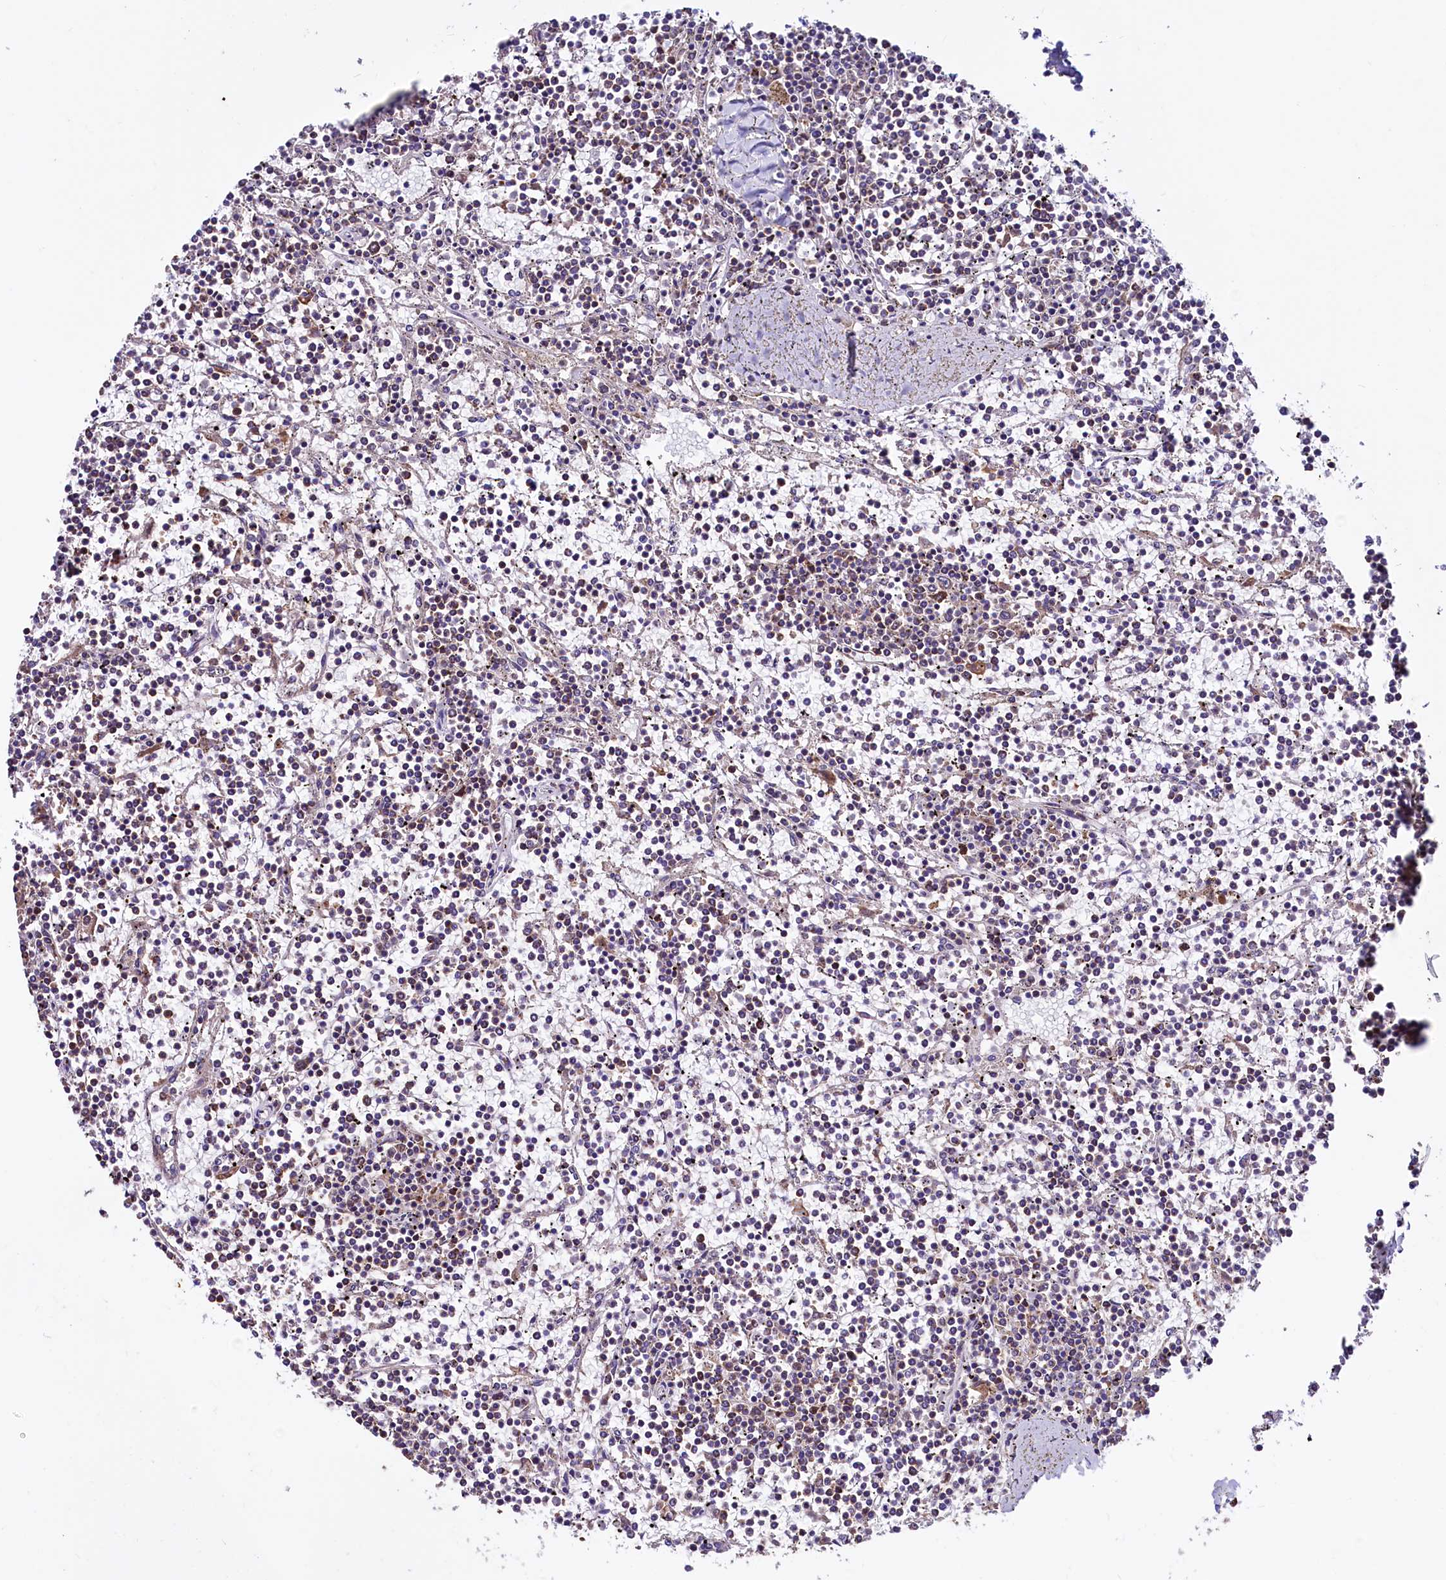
{"staining": {"intensity": "weak", "quantity": "25%-75%", "location": "cytoplasmic/membranous"}, "tissue": "lymphoma", "cell_type": "Tumor cells", "image_type": "cancer", "snomed": [{"axis": "morphology", "description": "Malignant lymphoma, non-Hodgkin's type, Low grade"}, {"axis": "topography", "description": "Spleen"}], "caption": "IHC staining of malignant lymphoma, non-Hodgkin's type (low-grade), which displays low levels of weak cytoplasmic/membranous positivity in about 25%-75% of tumor cells indicating weak cytoplasmic/membranous protein positivity. The staining was performed using DAB (brown) for protein detection and nuclei were counterstained in hematoxylin (blue).", "gene": "STARD5", "patient": {"sex": "female", "age": 19}}